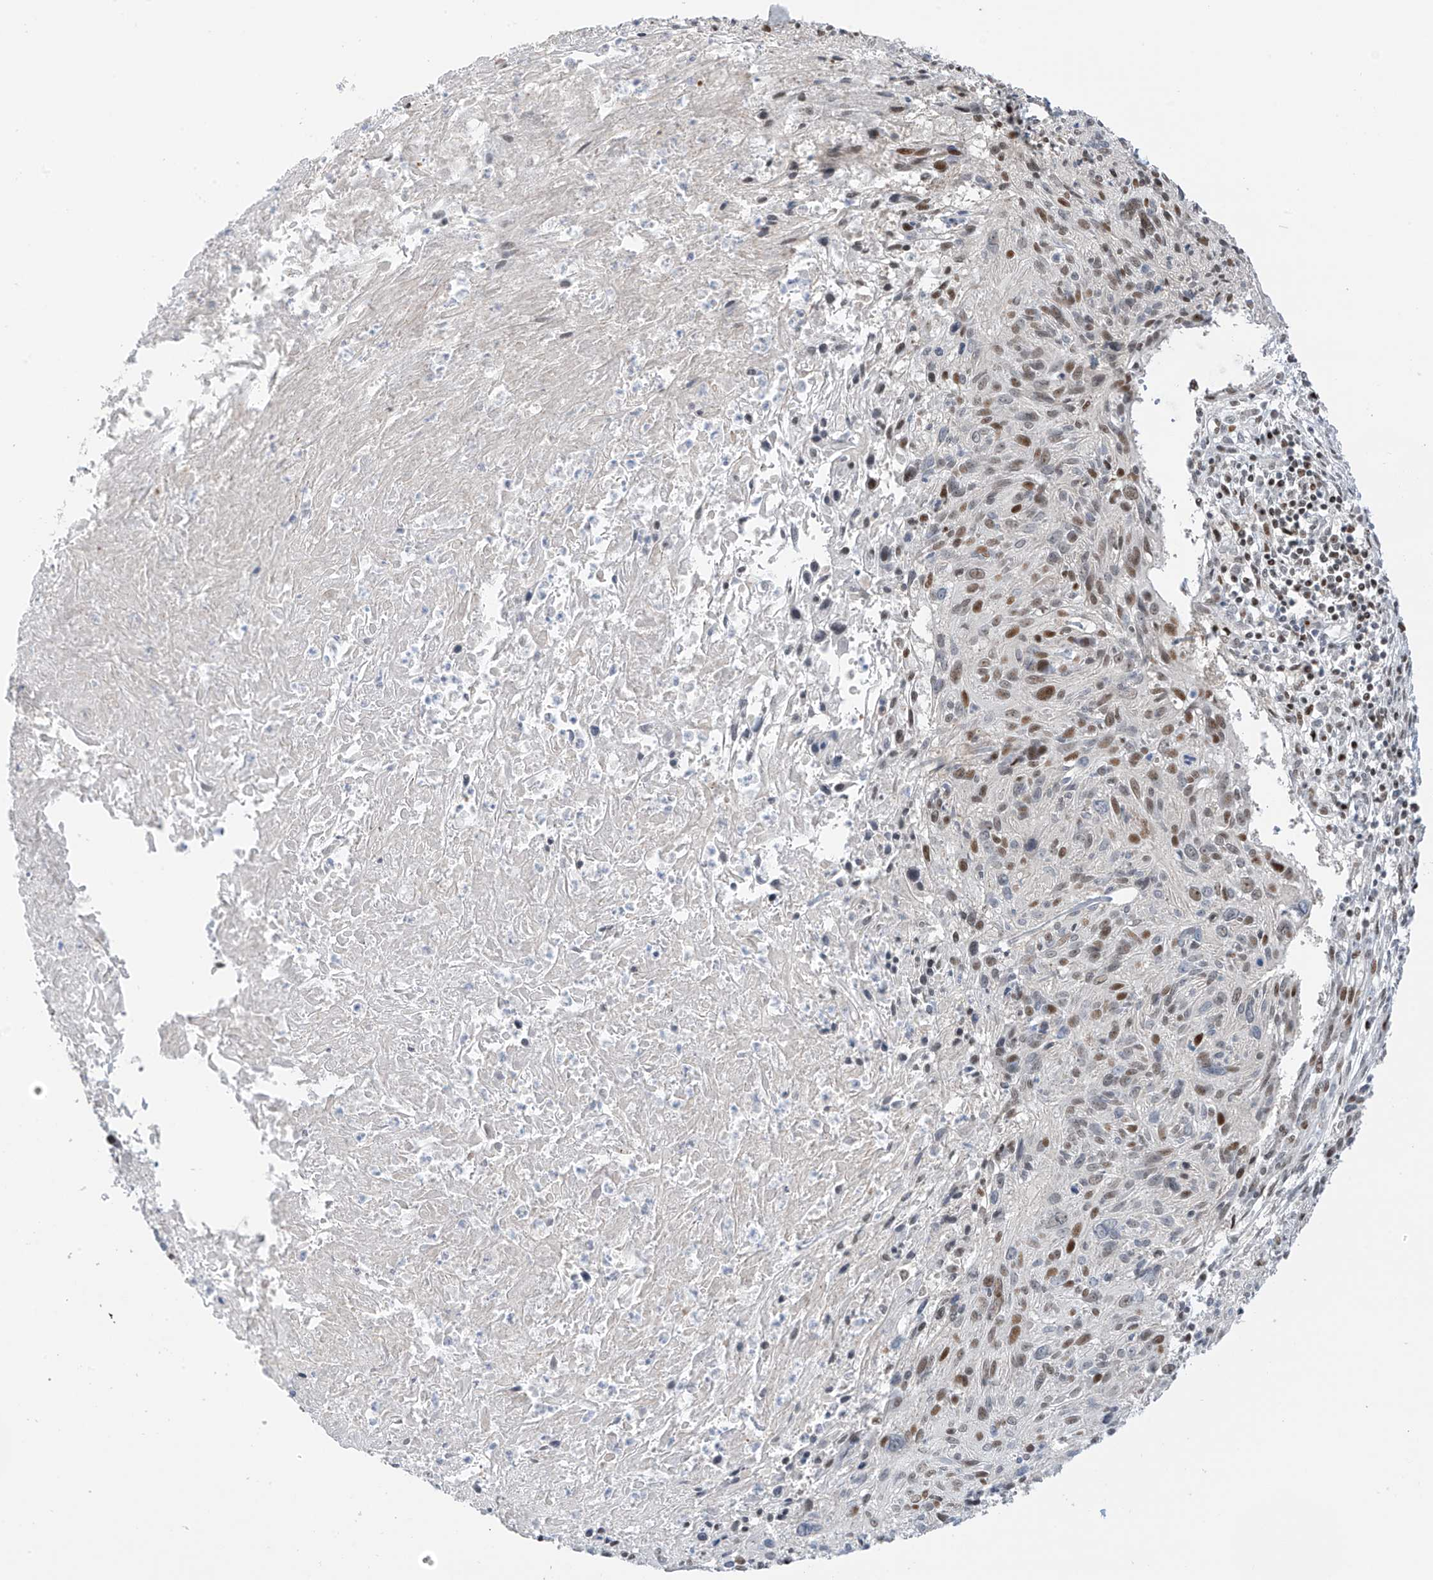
{"staining": {"intensity": "moderate", "quantity": "<25%", "location": "nuclear"}, "tissue": "cervical cancer", "cell_type": "Tumor cells", "image_type": "cancer", "snomed": [{"axis": "morphology", "description": "Squamous cell carcinoma, NOS"}, {"axis": "topography", "description": "Cervix"}], "caption": "Tumor cells demonstrate moderate nuclear staining in about <25% of cells in cervical squamous cell carcinoma.", "gene": "ZCWPW2", "patient": {"sex": "female", "age": 51}}